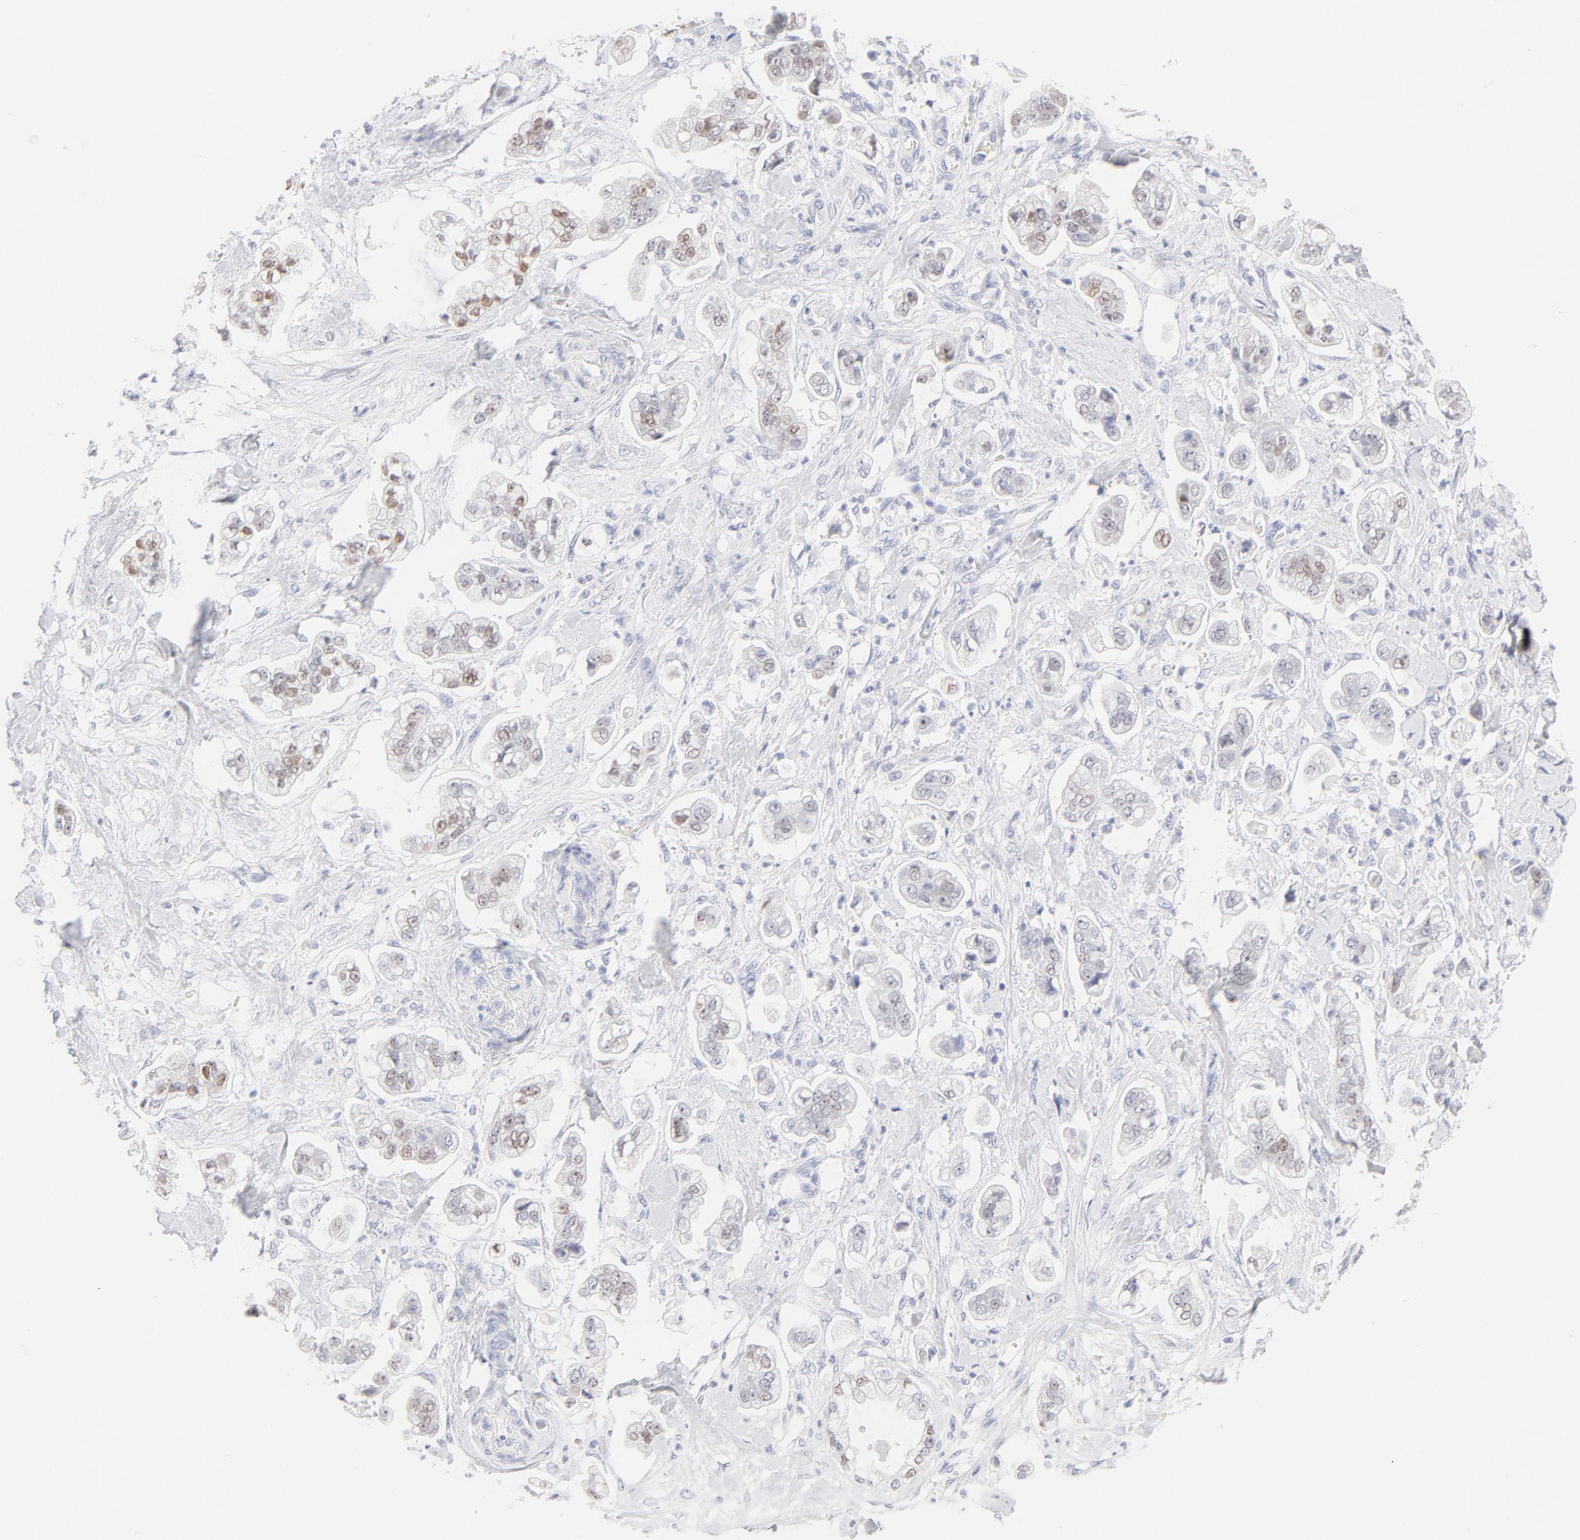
{"staining": {"intensity": "moderate", "quantity": "25%-75%", "location": "nuclear"}, "tissue": "stomach cancer", "cell_type": "Tumor cells", "image_type": "cancer", "snomed": [{"axis": "morphology", "description": "Adenocarcinoma, NOS"}, {"axis": "topography", "description": "Stomach"}], "caption": "Immunohistochemical staining of adenocarcinoma (stomach) shows moderate nuclear protein staining in about 25%-75% of tumor cells.", "gene": "ELF3", "patient": {"sex": "male", "age": 62}}